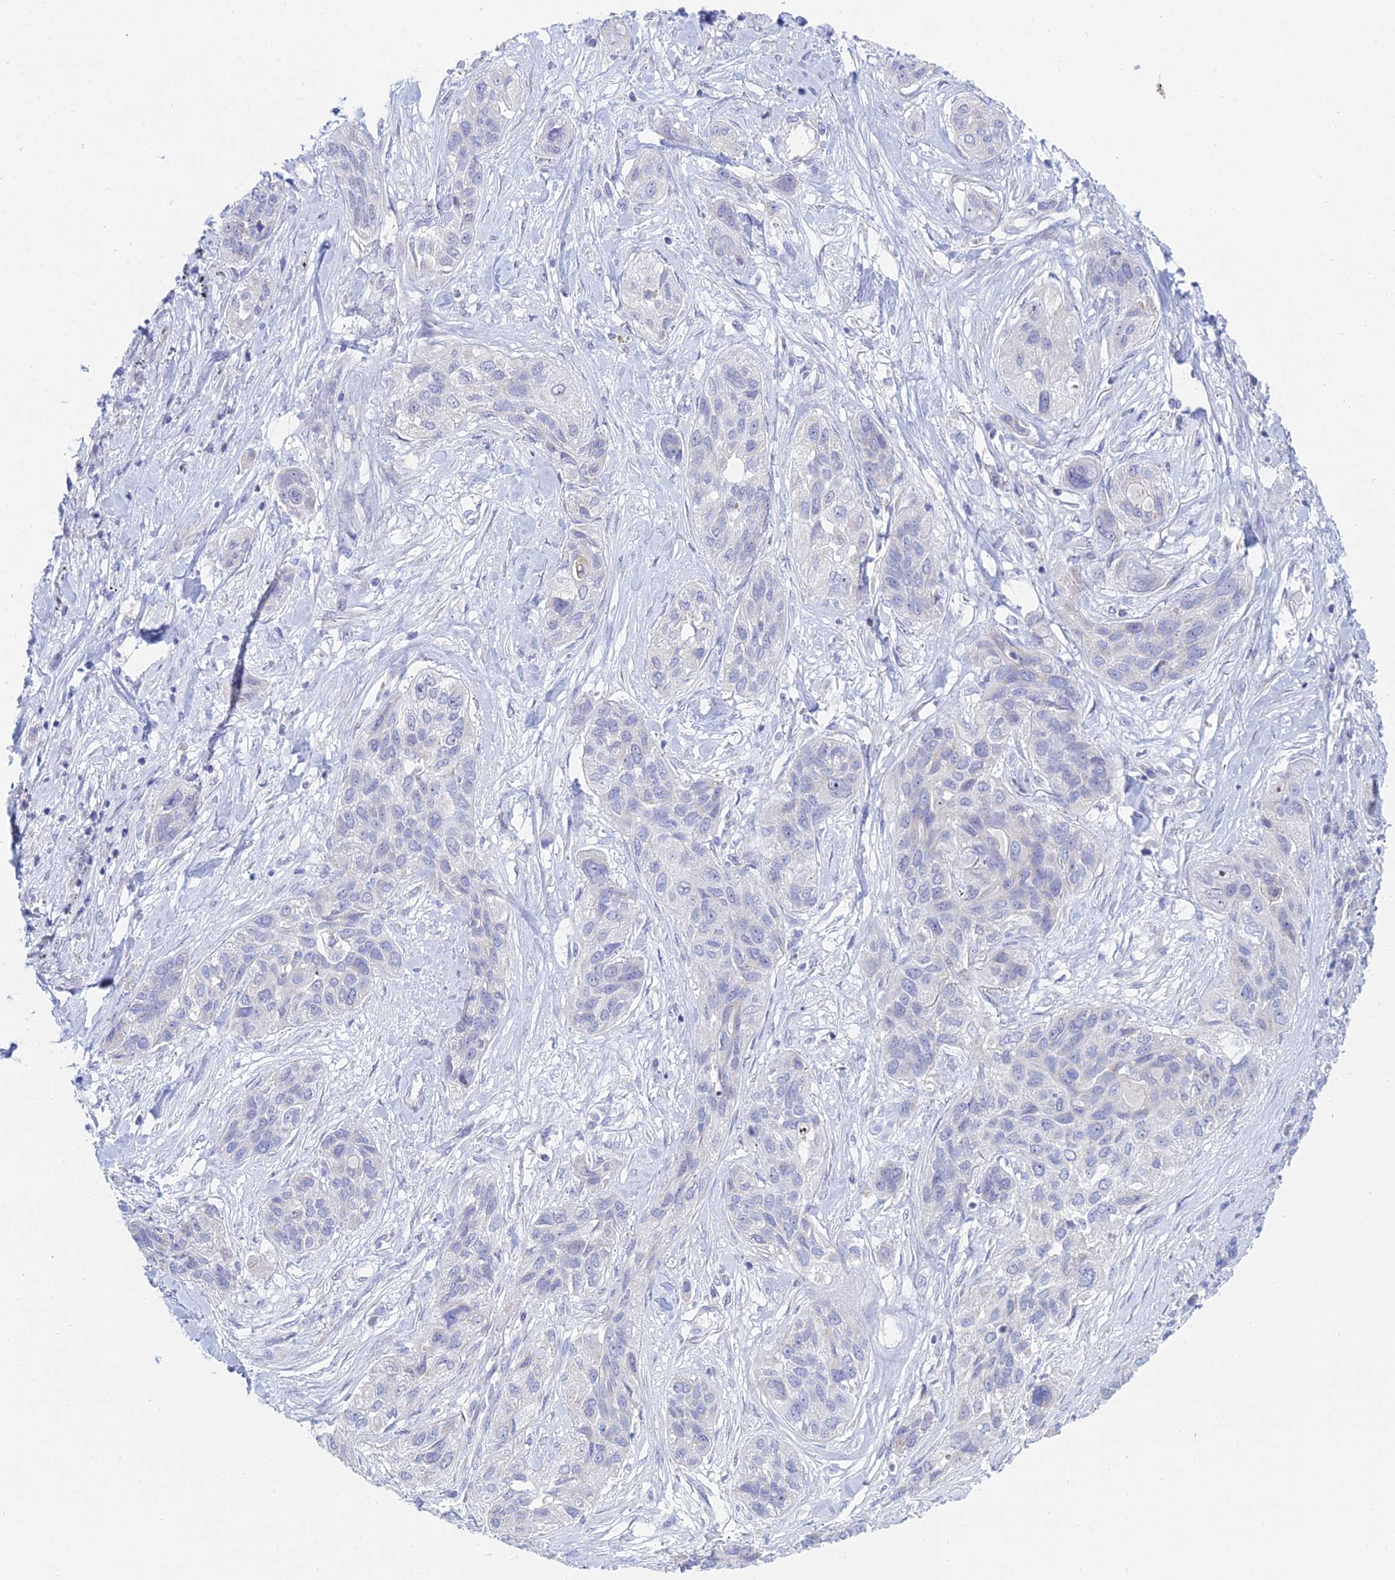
{"staining": {"intensity": "negative", "quantity": "none", "location": "none"}, "tissue": "lung cancer", "cell_type": "Tumor cells", "image_type": "cancer", "snomed": [{"axis": "morphology", "description": "Squamous cell carcinoma, NOS"}, {"axis": "topography", "description": "Lung"}], "caption": "Immunohistochemistry micrograph of human squamous cell carcinoma (lung) stained for a protein (brown), which exhibits no staining in tumor cells.", "gene": "PRR13", "patient": {"sex": "female", "age": 70}}